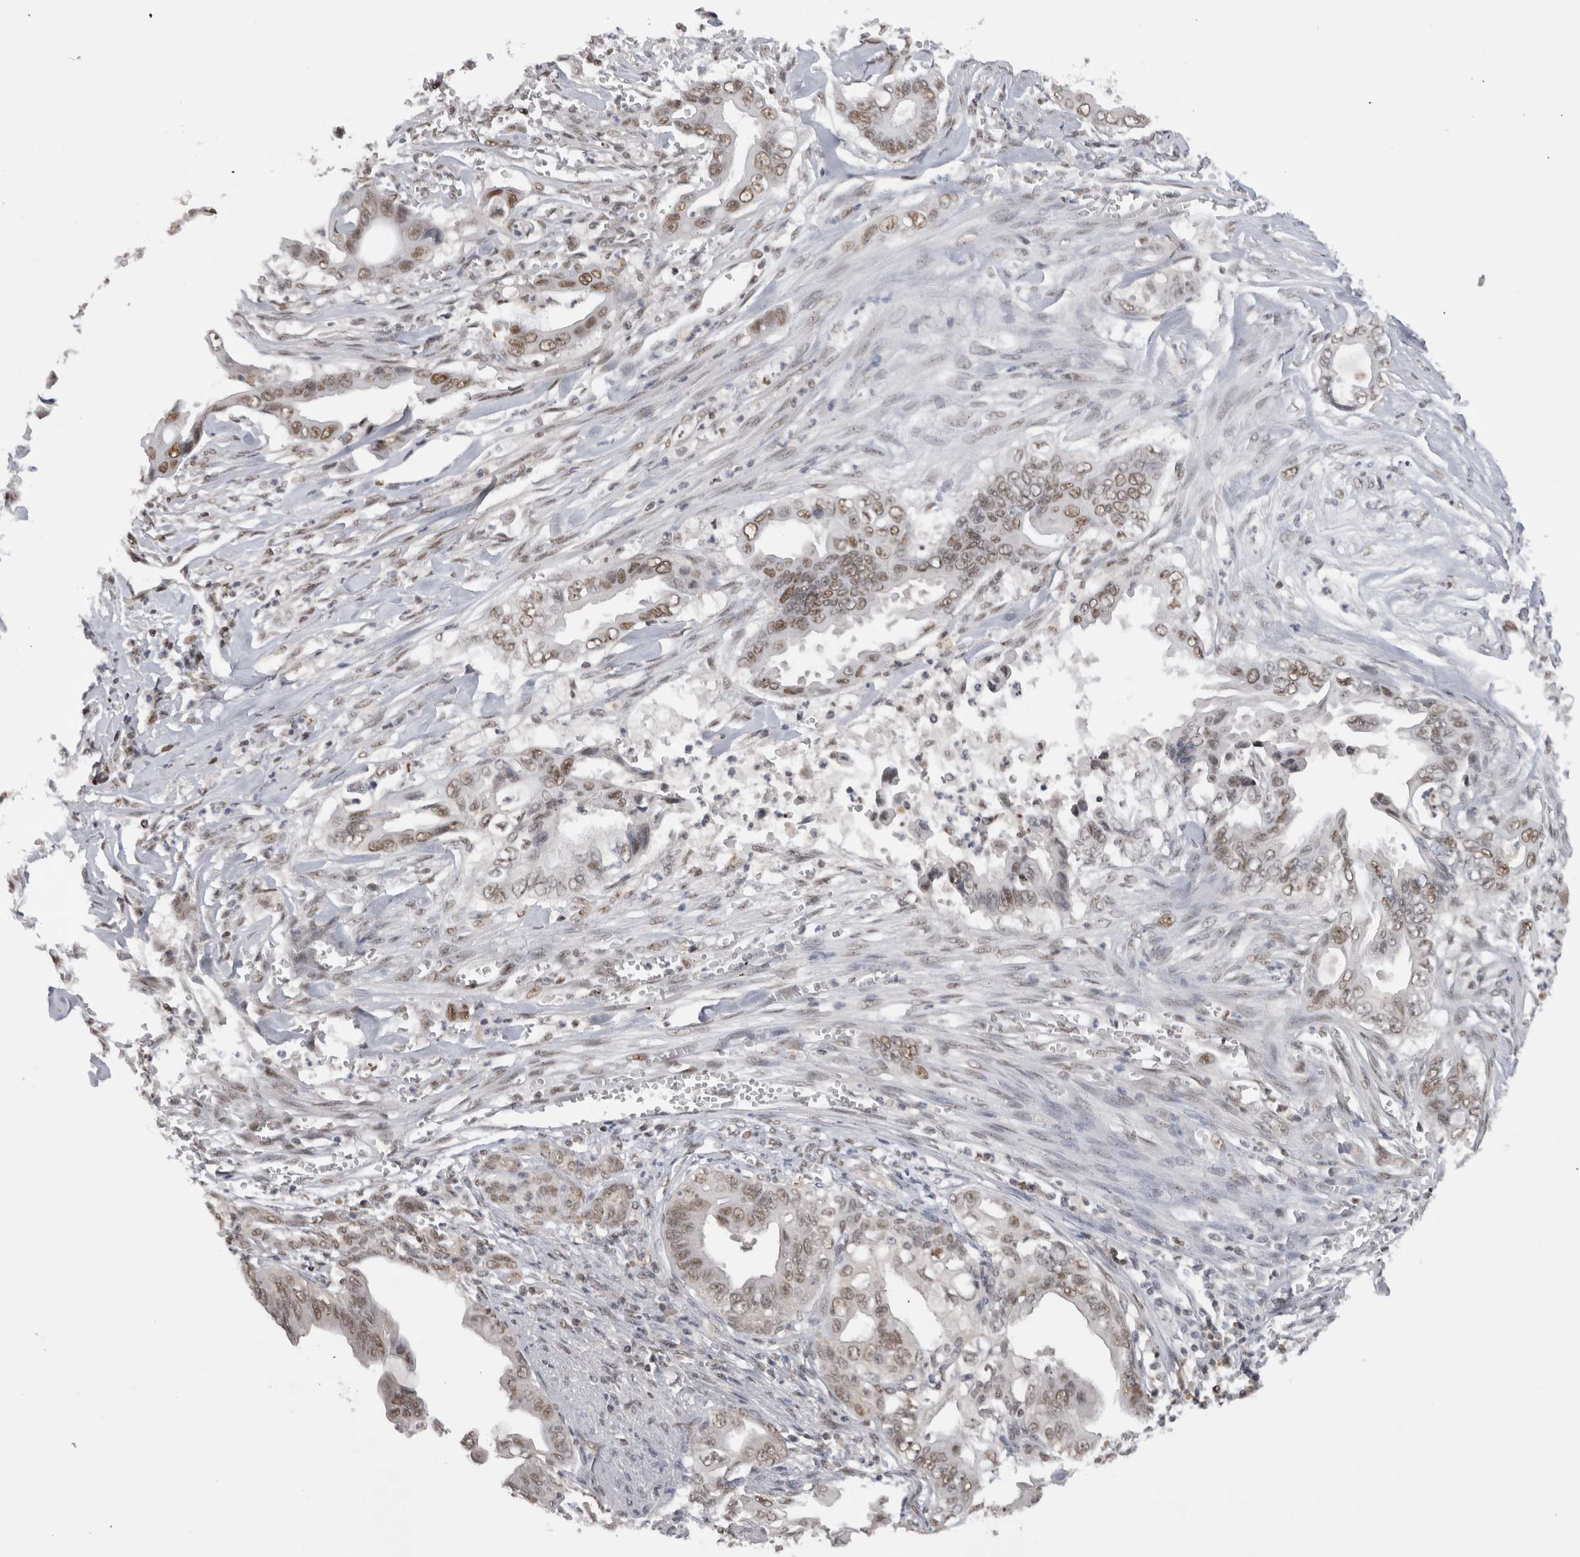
{"staining": {"intensity": "weak", "quantity": ">75%", "location": "nuclear"}, "tissue": "pancreatic cancer", "cell_type": "Tumor cells", "image_type": "cancer", "snomed": [{"axis": "morphology", "description": "Adenocarcinoma, NOS"}, {"axis": "topography", "description": "Pancreas"}], "caption": "Brown immunohistochemical staining in human pancreatic cancer (adenocarcinoma) shows weak nuclear expression in about >75% of tumor cells.", "gene": "DAXX", "patient": {"sex": "male", "age": 59}}